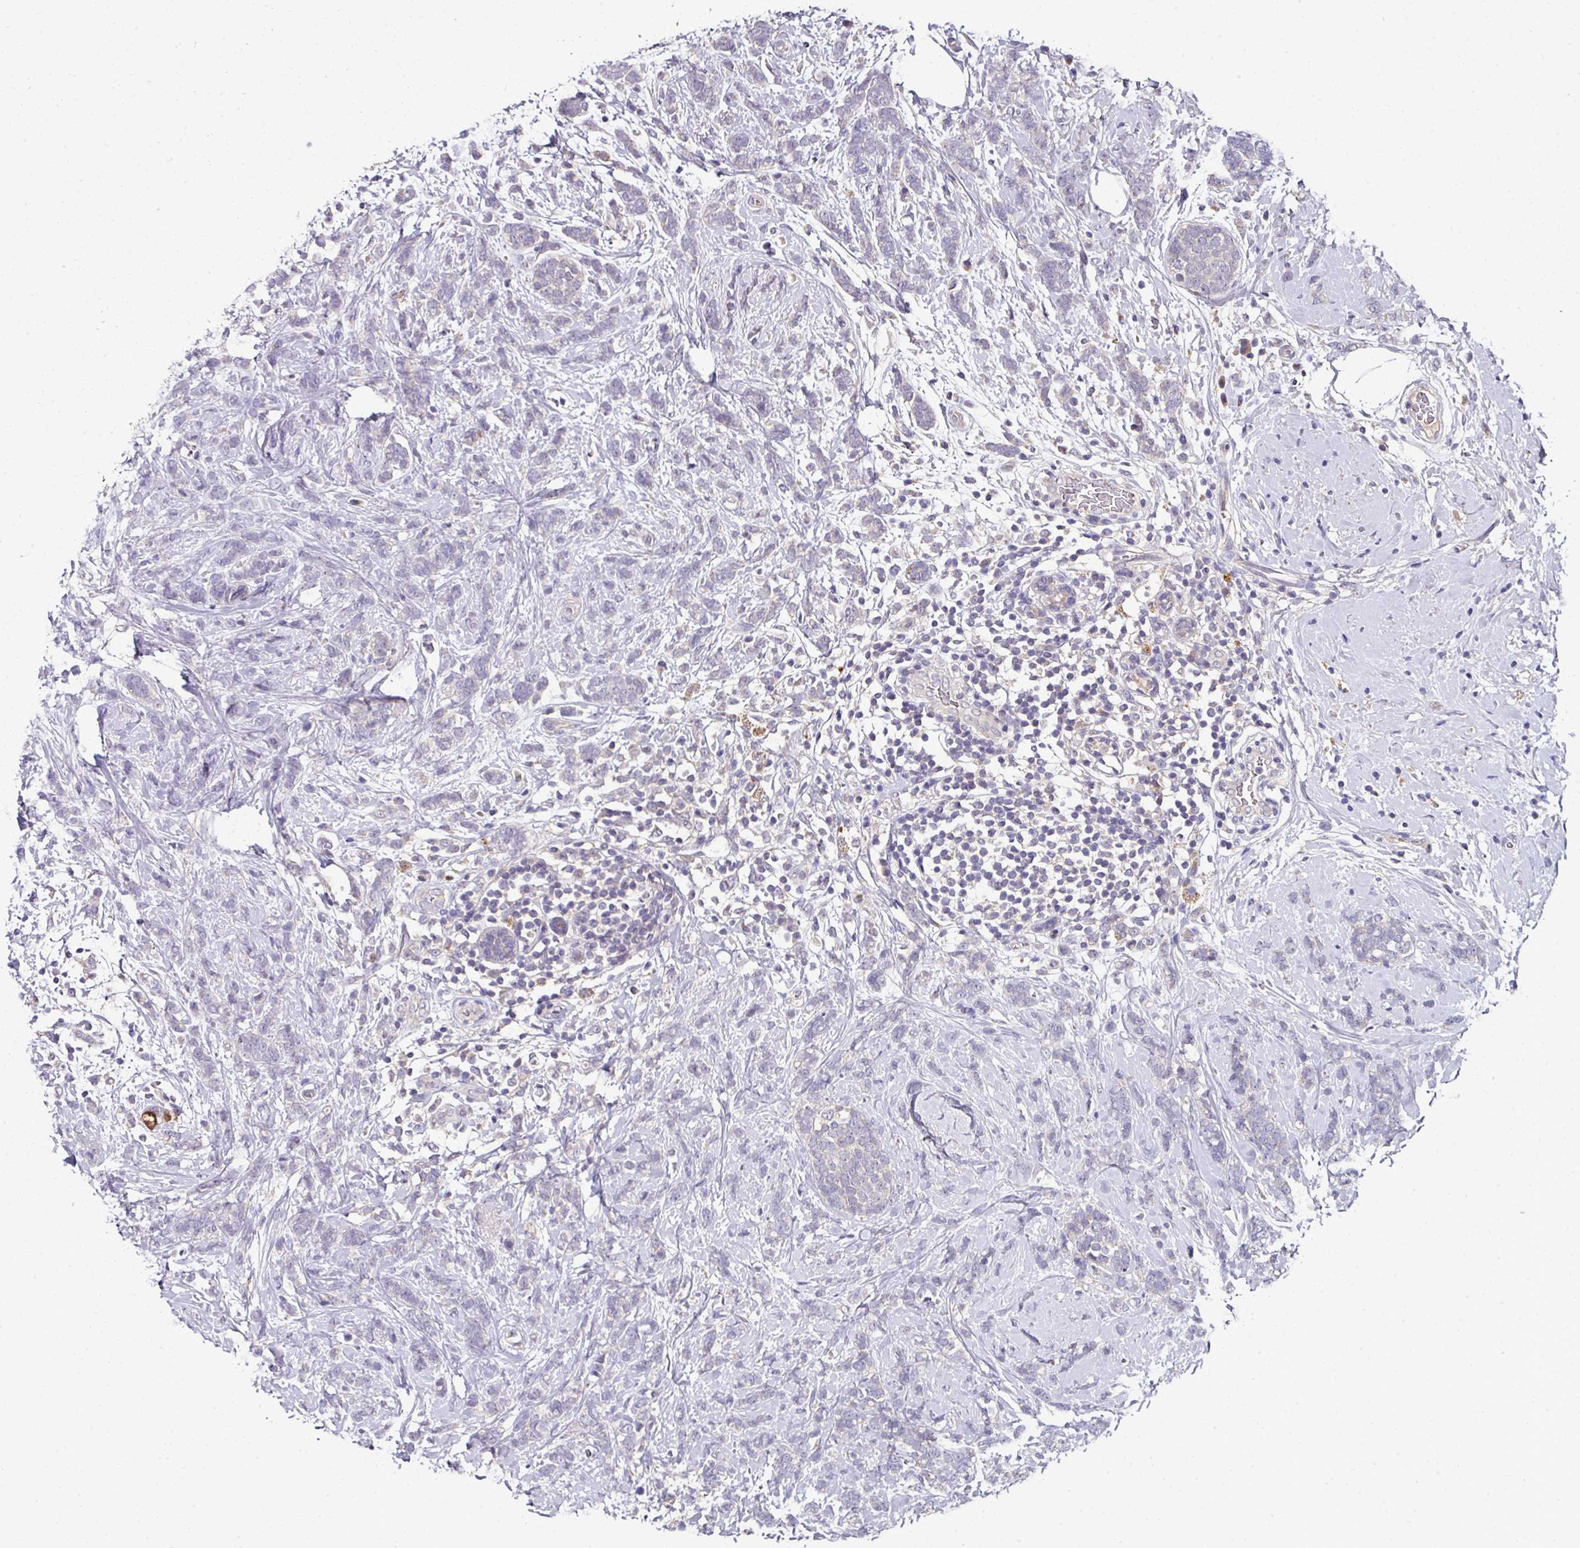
{"staining": {"intensity": "negative", "quantity": "none", "location": "none"}, "tissue": "breast cancer", "cell_type": "Tumor cells", "image_type": "cancer", "snomed": [{"axis": "morphology", "description": "Lobular carcinoma"}, {"axis": "topography", "description": "Breast"}], "caption": "IHC of human breast cancer (lobular carcinoma) shows no positivity in tumor cells. The staining was performed using DAB to visualize the protein expression in brown, while the nuclei were stained in blue with hematoxylin (Magnification: 20x).", "gene": "AEBP2", "patient": {"sex": "female", "age": 58}}